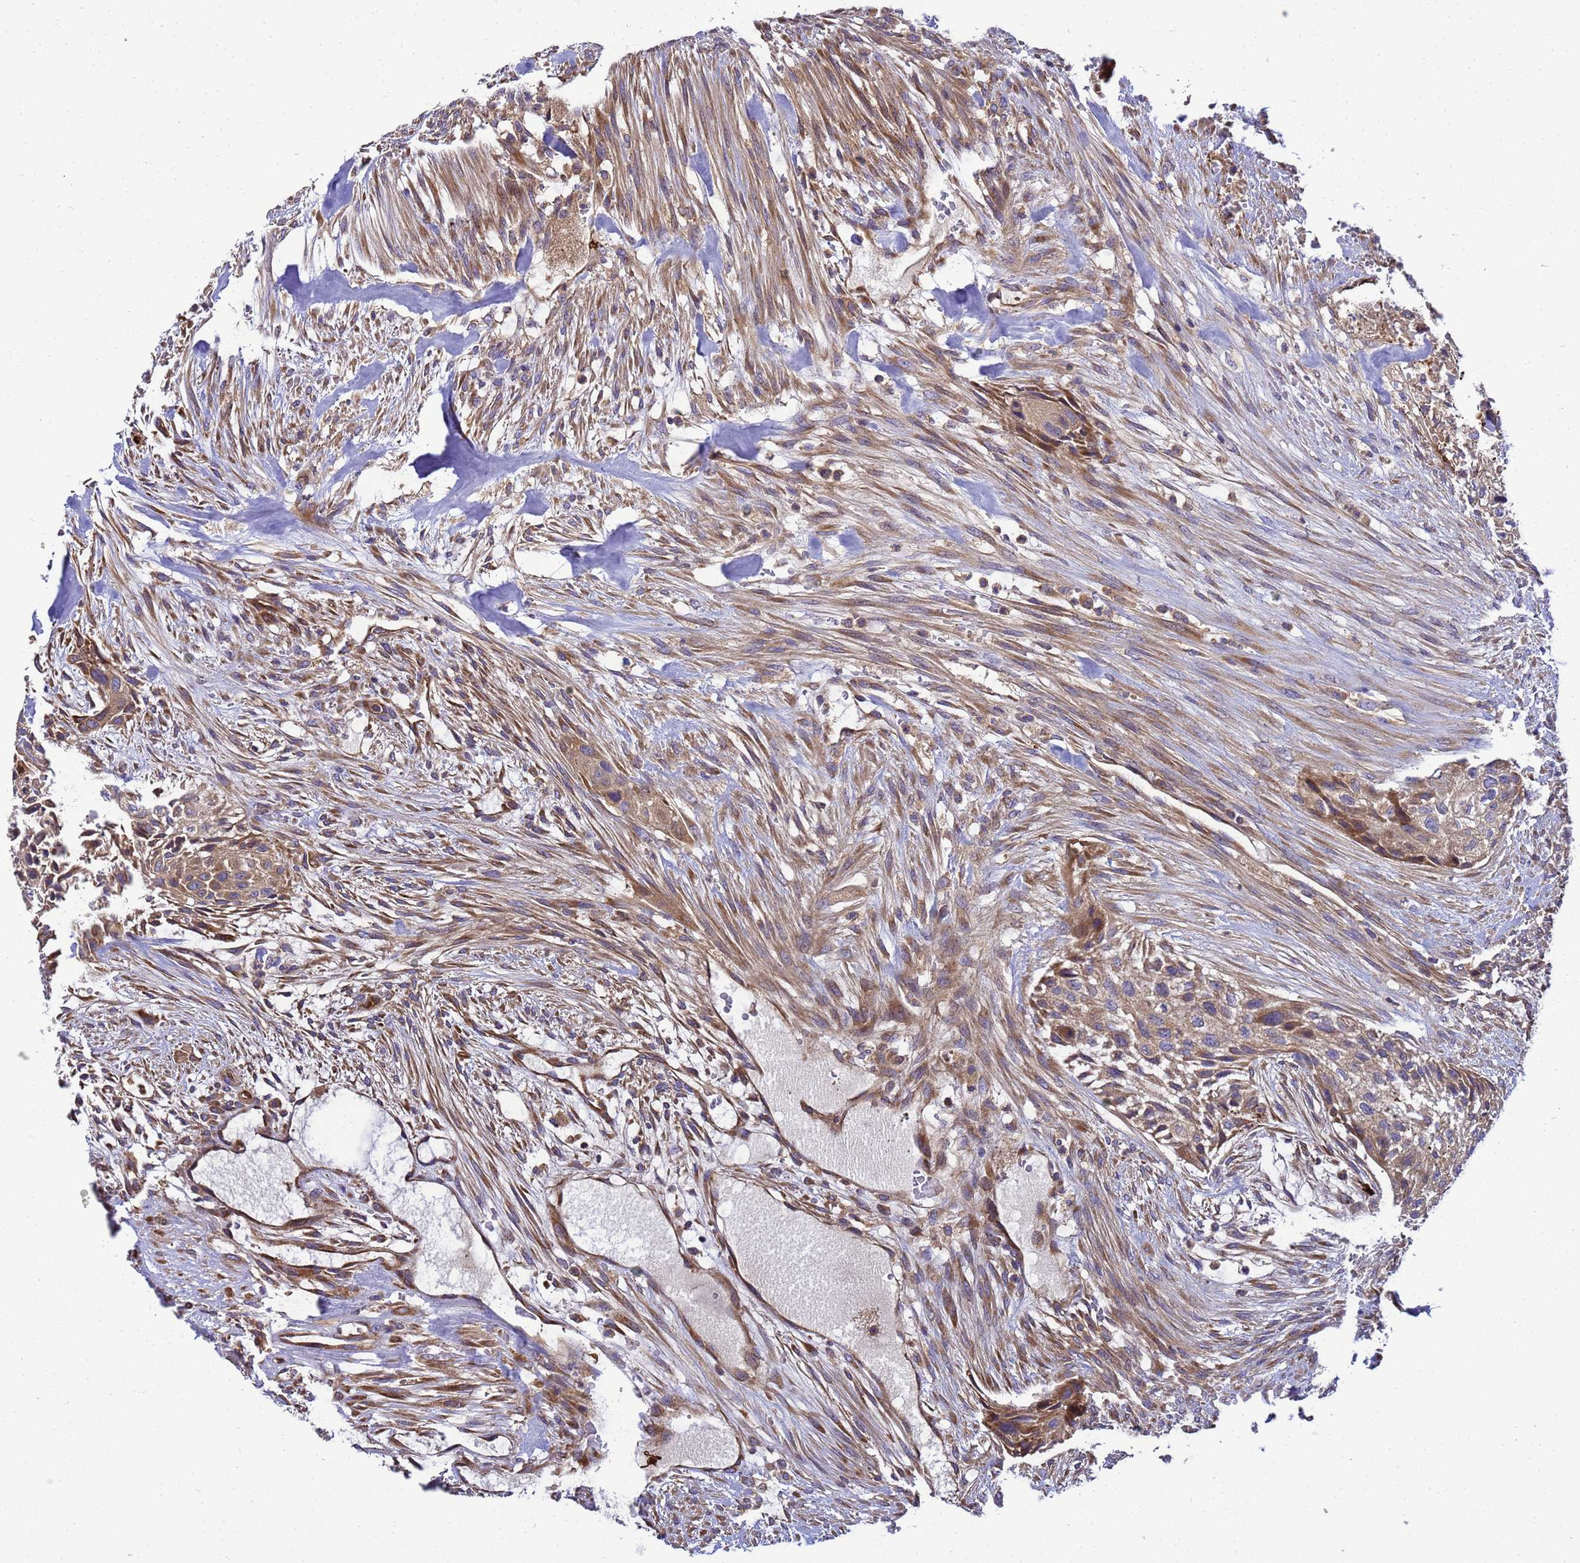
{"staining": {"intensity": "weak", "quantity": ">75%", "location": "cytoplasmic/membranous"}, "tissue": "urothelial cancer", "cell_type": "Tumor cells", "image_type": "cancer", "snomed": [{"axis": "morphology", "description": "Urothelial carcinoma, High grade"}, {"axis": "topography", "description": "Urinary bladder"}], "caption": "A high-resolution micrograph shows IHC staining of urothelial cancer, which demonstrates weak cytoplasmic/membranous staining in about >75% of tumor cells.", "gene": "BECN1", "patient": {"sex": "male", "age": 35}}